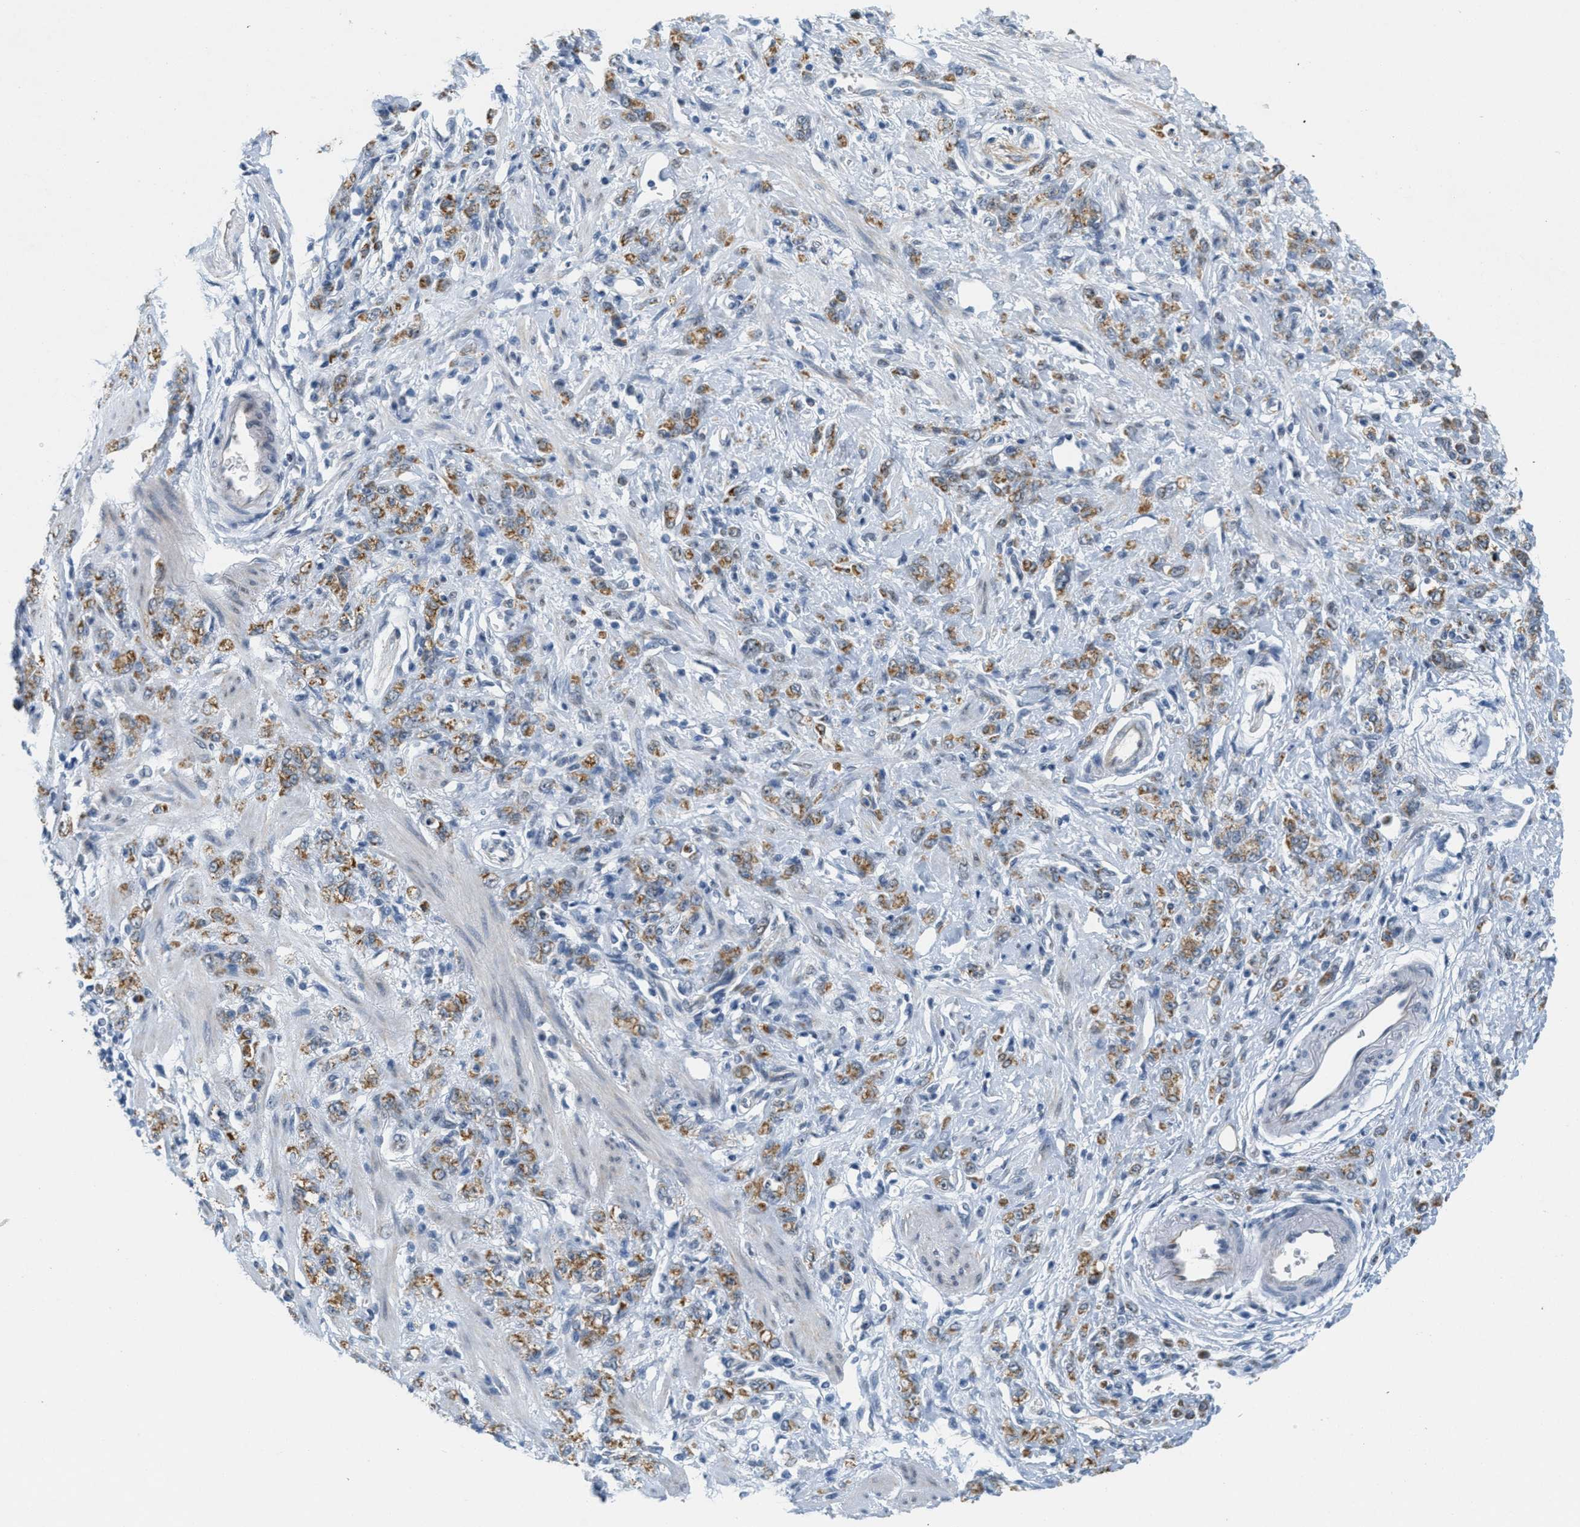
{"staining": {"intensity": "moderate", "quantity": ">75%", "location": "cytoplasmic/membranous"}, "tissue": "stomach cancer", "cell_type": "Tumor cells", "image_type": "cancer", "snomed": [{"axis": "morphology", "description": "Normal tissue, NOS"}, {"axis": "morphology", "description": "Adenocarcinoma, NOS"}, {"axis": "topography", "description": "Stomach"}], "caption": "The photomicrograph reveals staining of stomach cancer, revealing moderate cytoplasmic/membranous protein expression (brown color) within tumor cells.", "gene": "HS3ST2", "patient": {"sex": "male", "age": 82}}